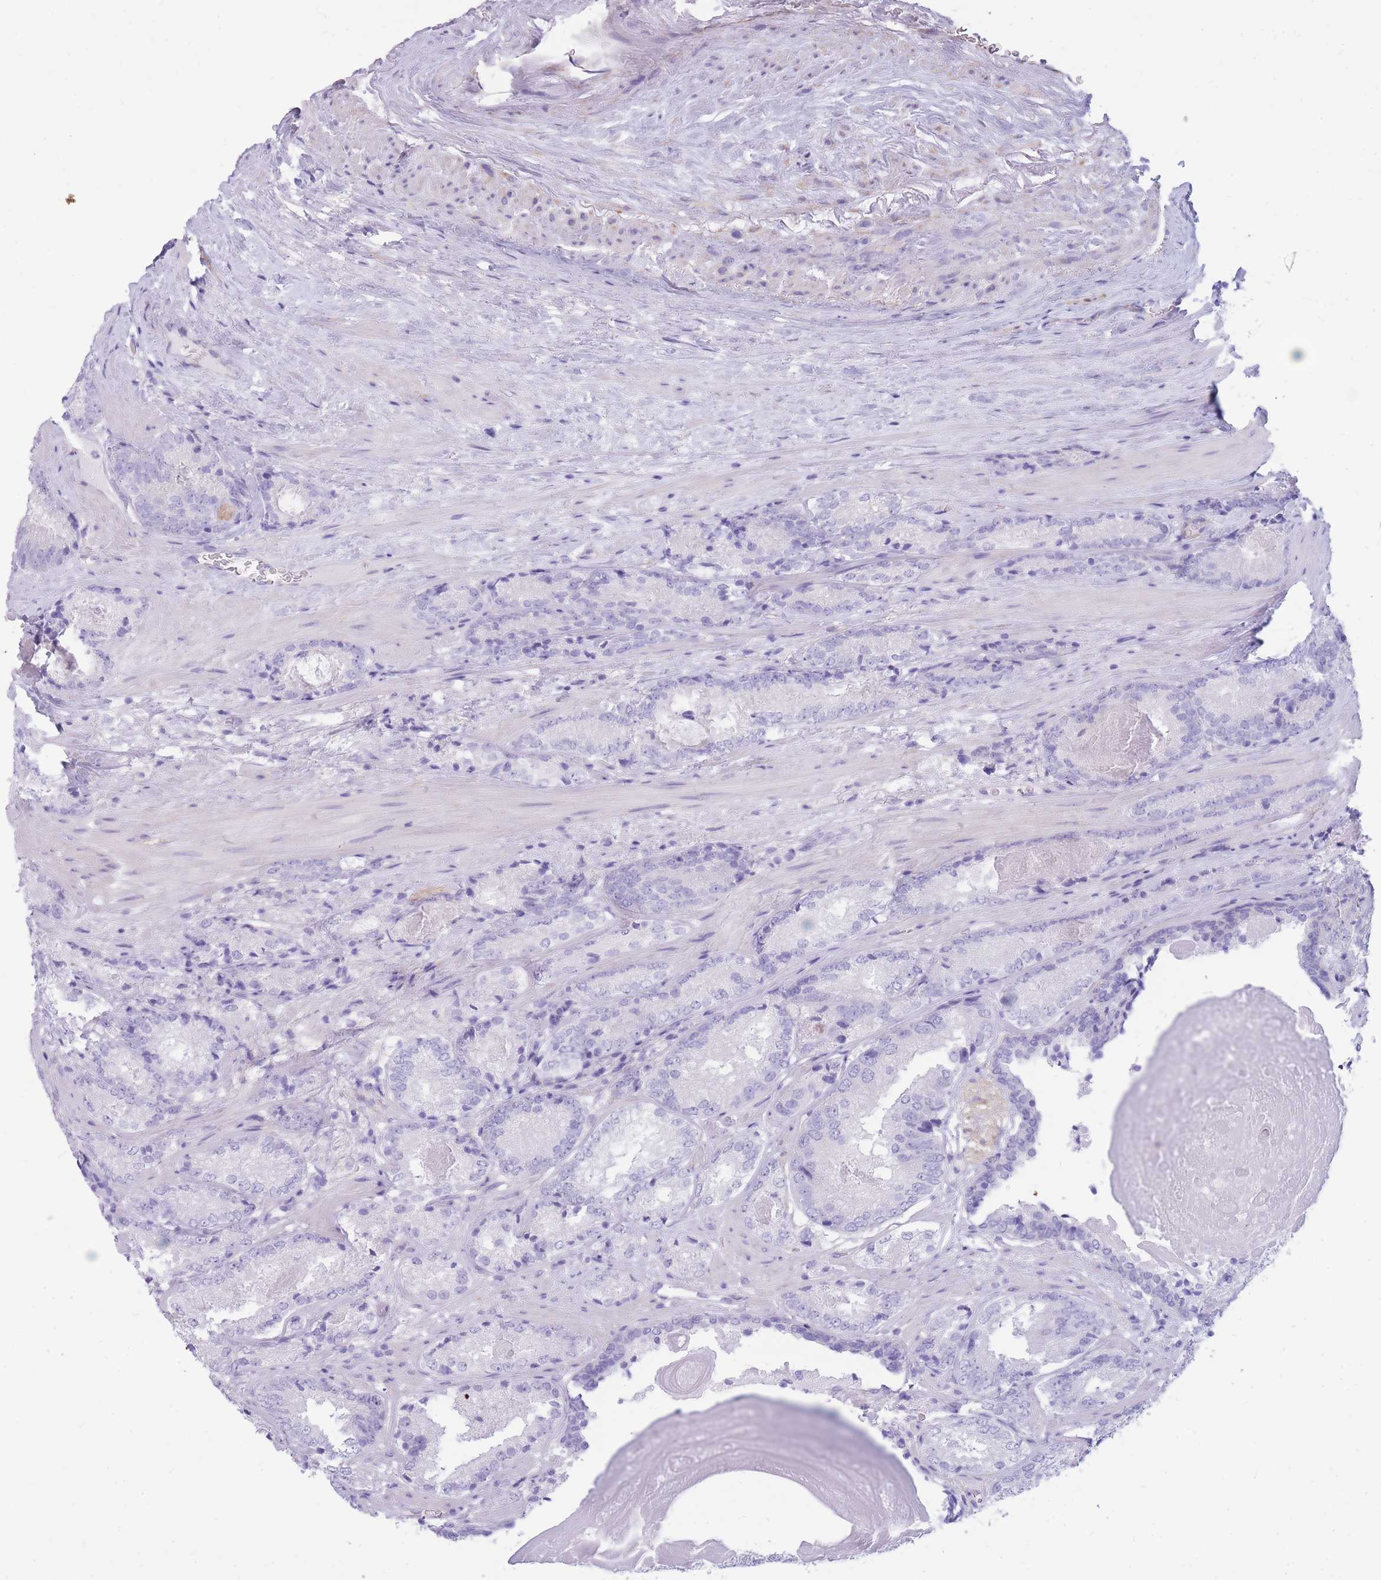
{"staining": {"intensity": "negative", "quantity": "none", "location": "none"}, "tissue": "prostate cancer", "cell_type": "Tumor cells", "image_type": "cancer", "snomed": [{"axis": "morphology", "description": "Adenocarcinoma, High grade"}, {"axis": "topography", "description": "Prostate"}], "caption": "Immunohistochemistry (IHC) image of neoplastic tissue: prostate cancer (high-grade adenocarcinoma) stained with DAB demonstrates no significant protein expression in tumor cells.", "gene": "MTSS2", "patient": {"sex": "male", "age": 63}}